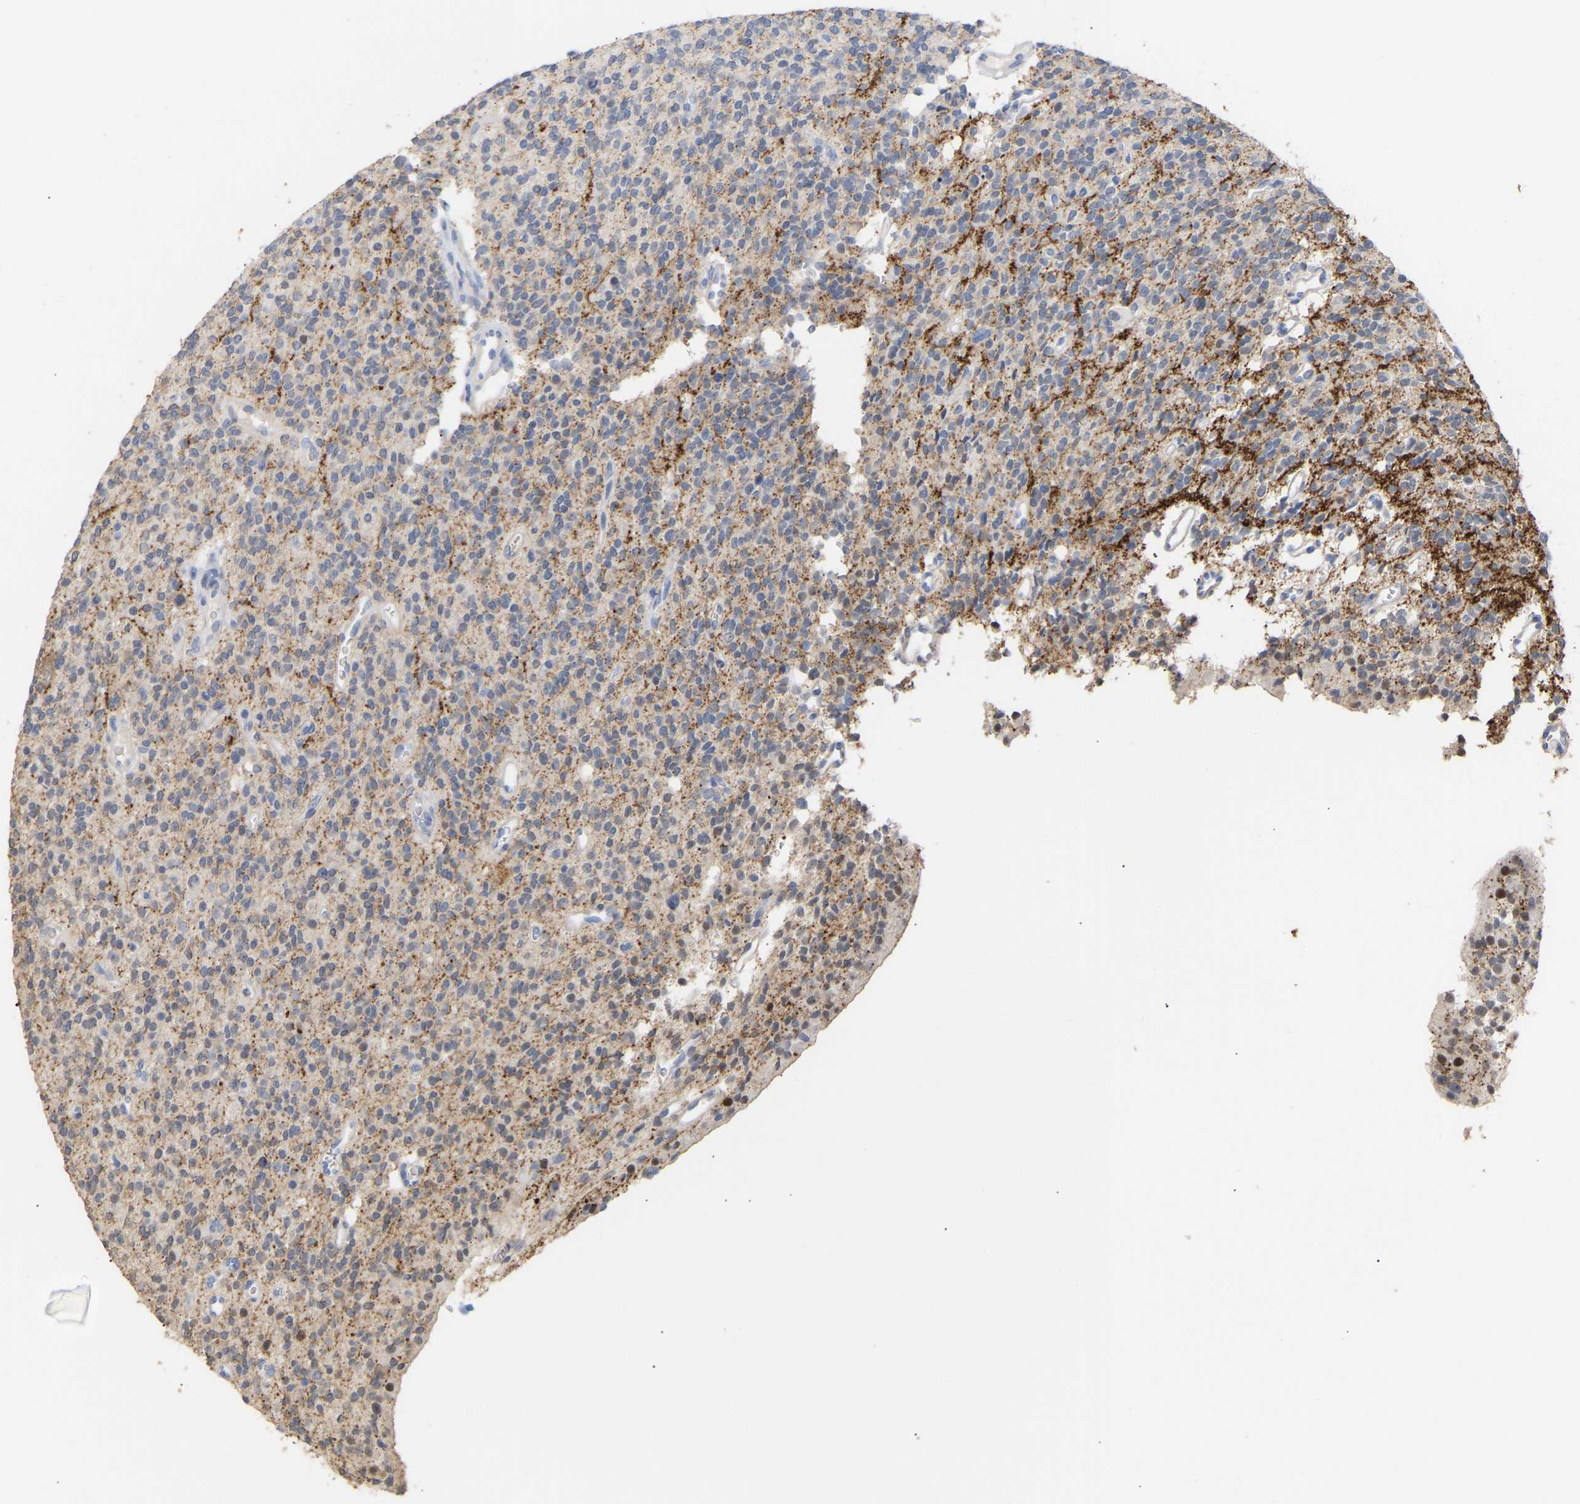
{"staining": {"intensity": "weak", "quantity": "25%-75%", "location": "cytoplasmic/membranous"}, "tissue": "glioma", "cell_type": "Tumor cells", "image_type": "cancer", "snomed": [{"axis": "morphology", "description": "Glioma, malignant, High grade"}, {"axis": "topography", "description": "Brain"}], "caption": "Immunohistochemistry (IHC) staining of malignant glioma (high-grade), which reveals low levels of weak cytoplasmic/membranous staining in about 25%-75% of tumor cells indicating weak cytoplasmic/membranous protein staining. The staining was performed using DAB (brown) for protein detection and nuclei were counterstained in hematoxylin (blue).", "gene": "AMPH", "patient": {"sex": "male", "age": 34}}